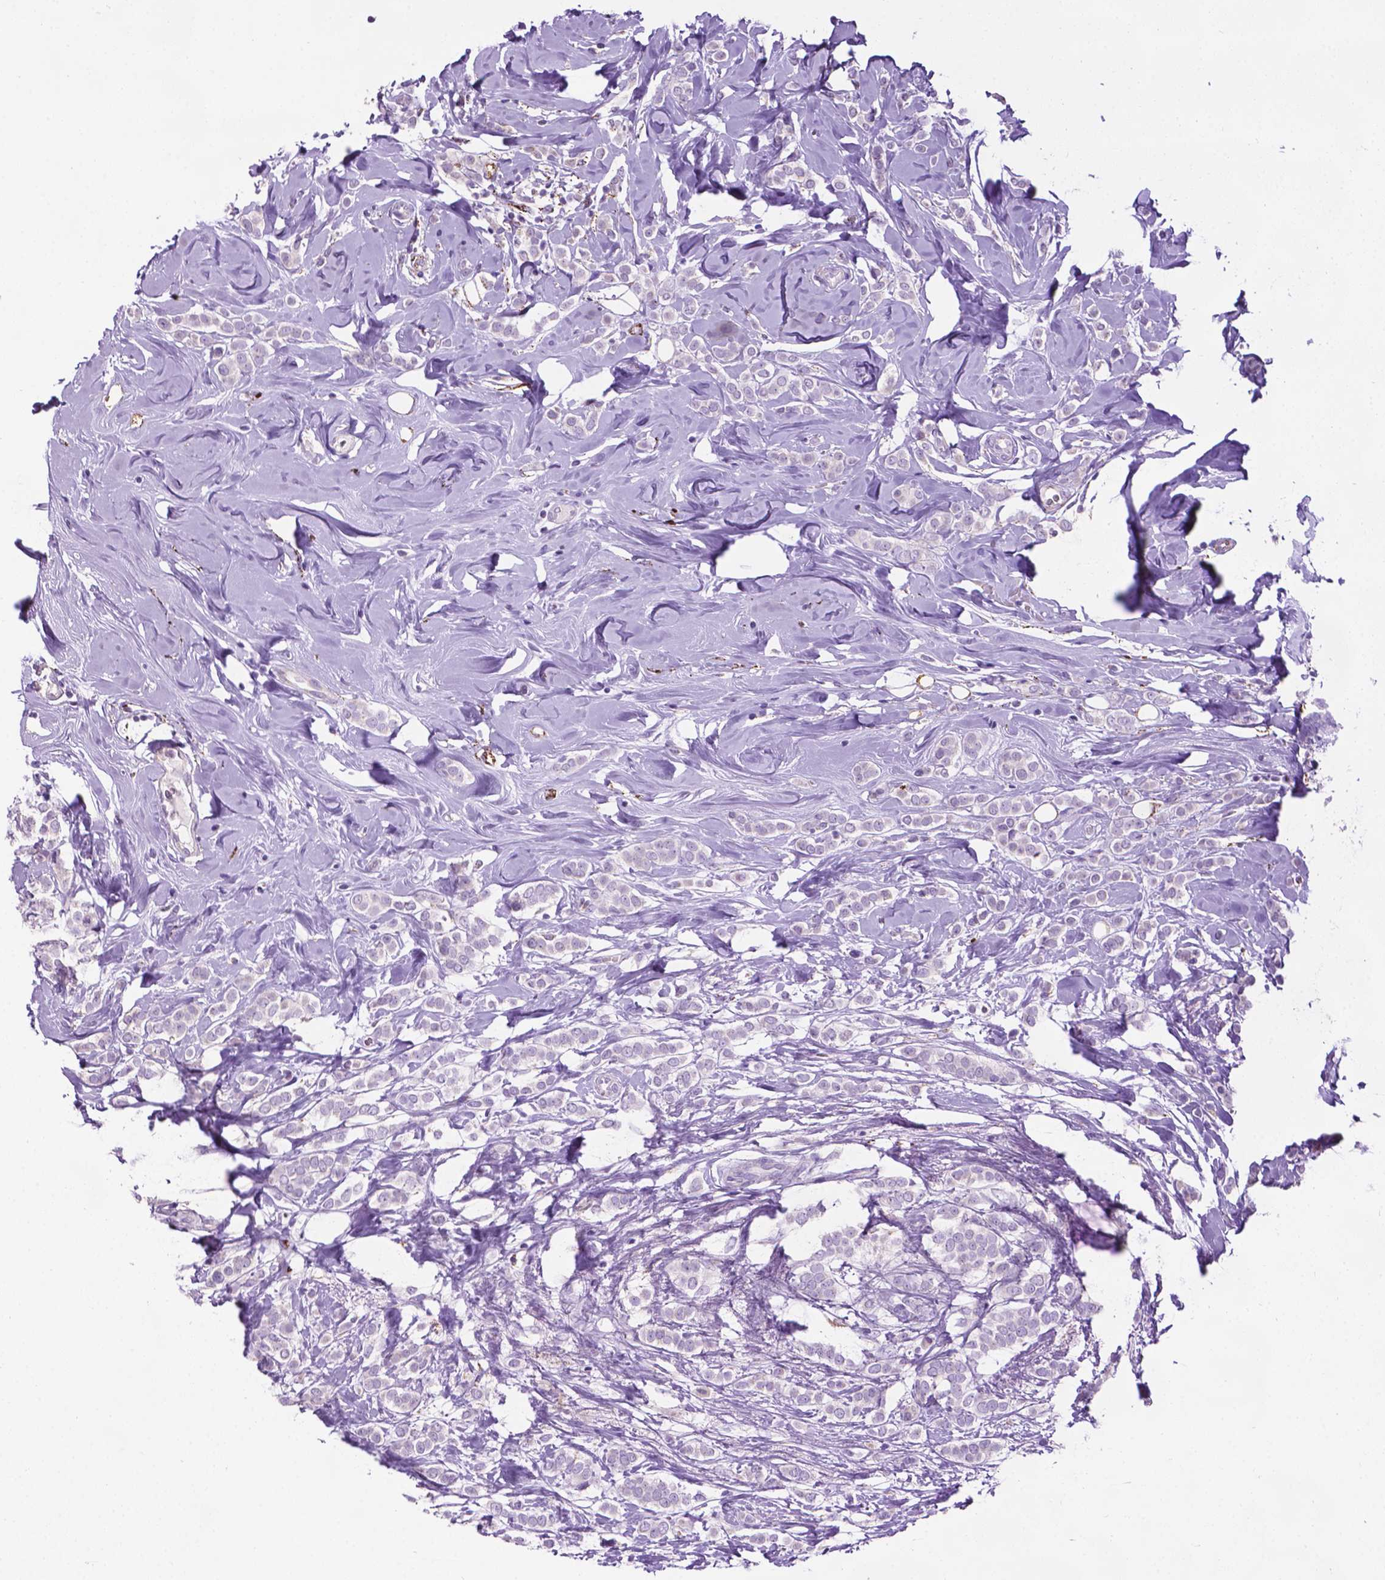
{"staining": {"intensity": "negative", "quantity": "none", "location": "none"}, "tissue": "breast cancer", "cell_type": "Tumor cells", "image_type": "cancer", "snomed": [{"axis": "morphology", "description": "Lobular carcinoma"}, {"axis": "topography", "description": "Breast"}], "caption": "Immunohistochemical staining of breast cancer (lobular carcinoma) displays no significant expression in tumor cells.", "gene": "TMEM132E", "patient": {"sex": "female", "age": 49}}